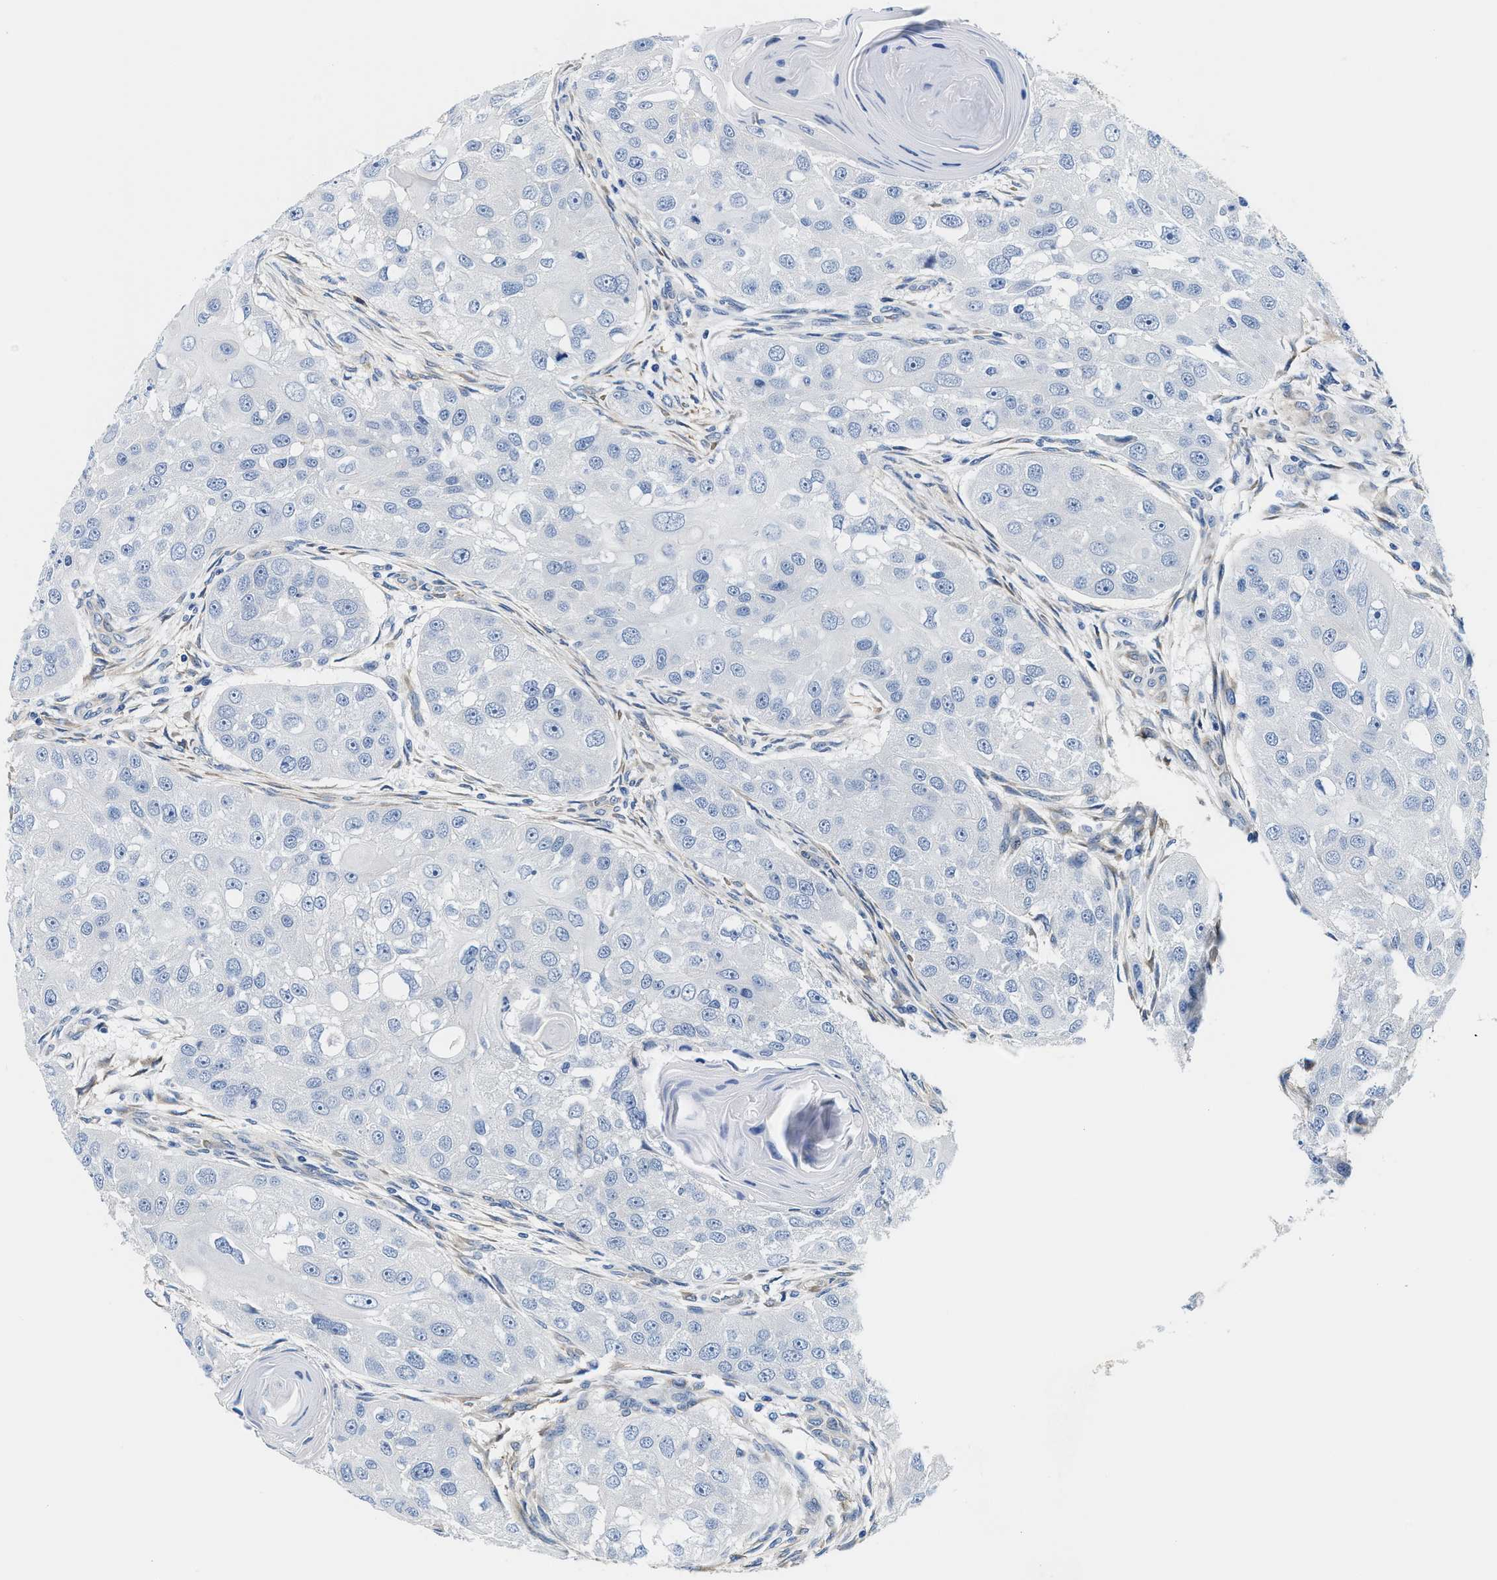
{"staining": {"intensity": "negative", "quantity": "none", "location": "none"}, "tissue": "head and neck cancer", "cell_type": "Tumor cells", "image_type": "cancer", "snomed": [{"axis": "morphology", "description": "Normal tissue, NOS"}, {"axis": "morphology", "description": "Squamous cell carcinoma, NOS"}, {"axis": "topography", "description": "Skeletal muscle"}, {"axis": "topography", "description": "Head-Neck"}], "caption": "Squamous cell carcinoma (head and neck) was stained to show a protein in brown. There is no significant expression in tumor cells.", "gene": "DSCAM", "patient": {"sex": "male", "age": 51}}